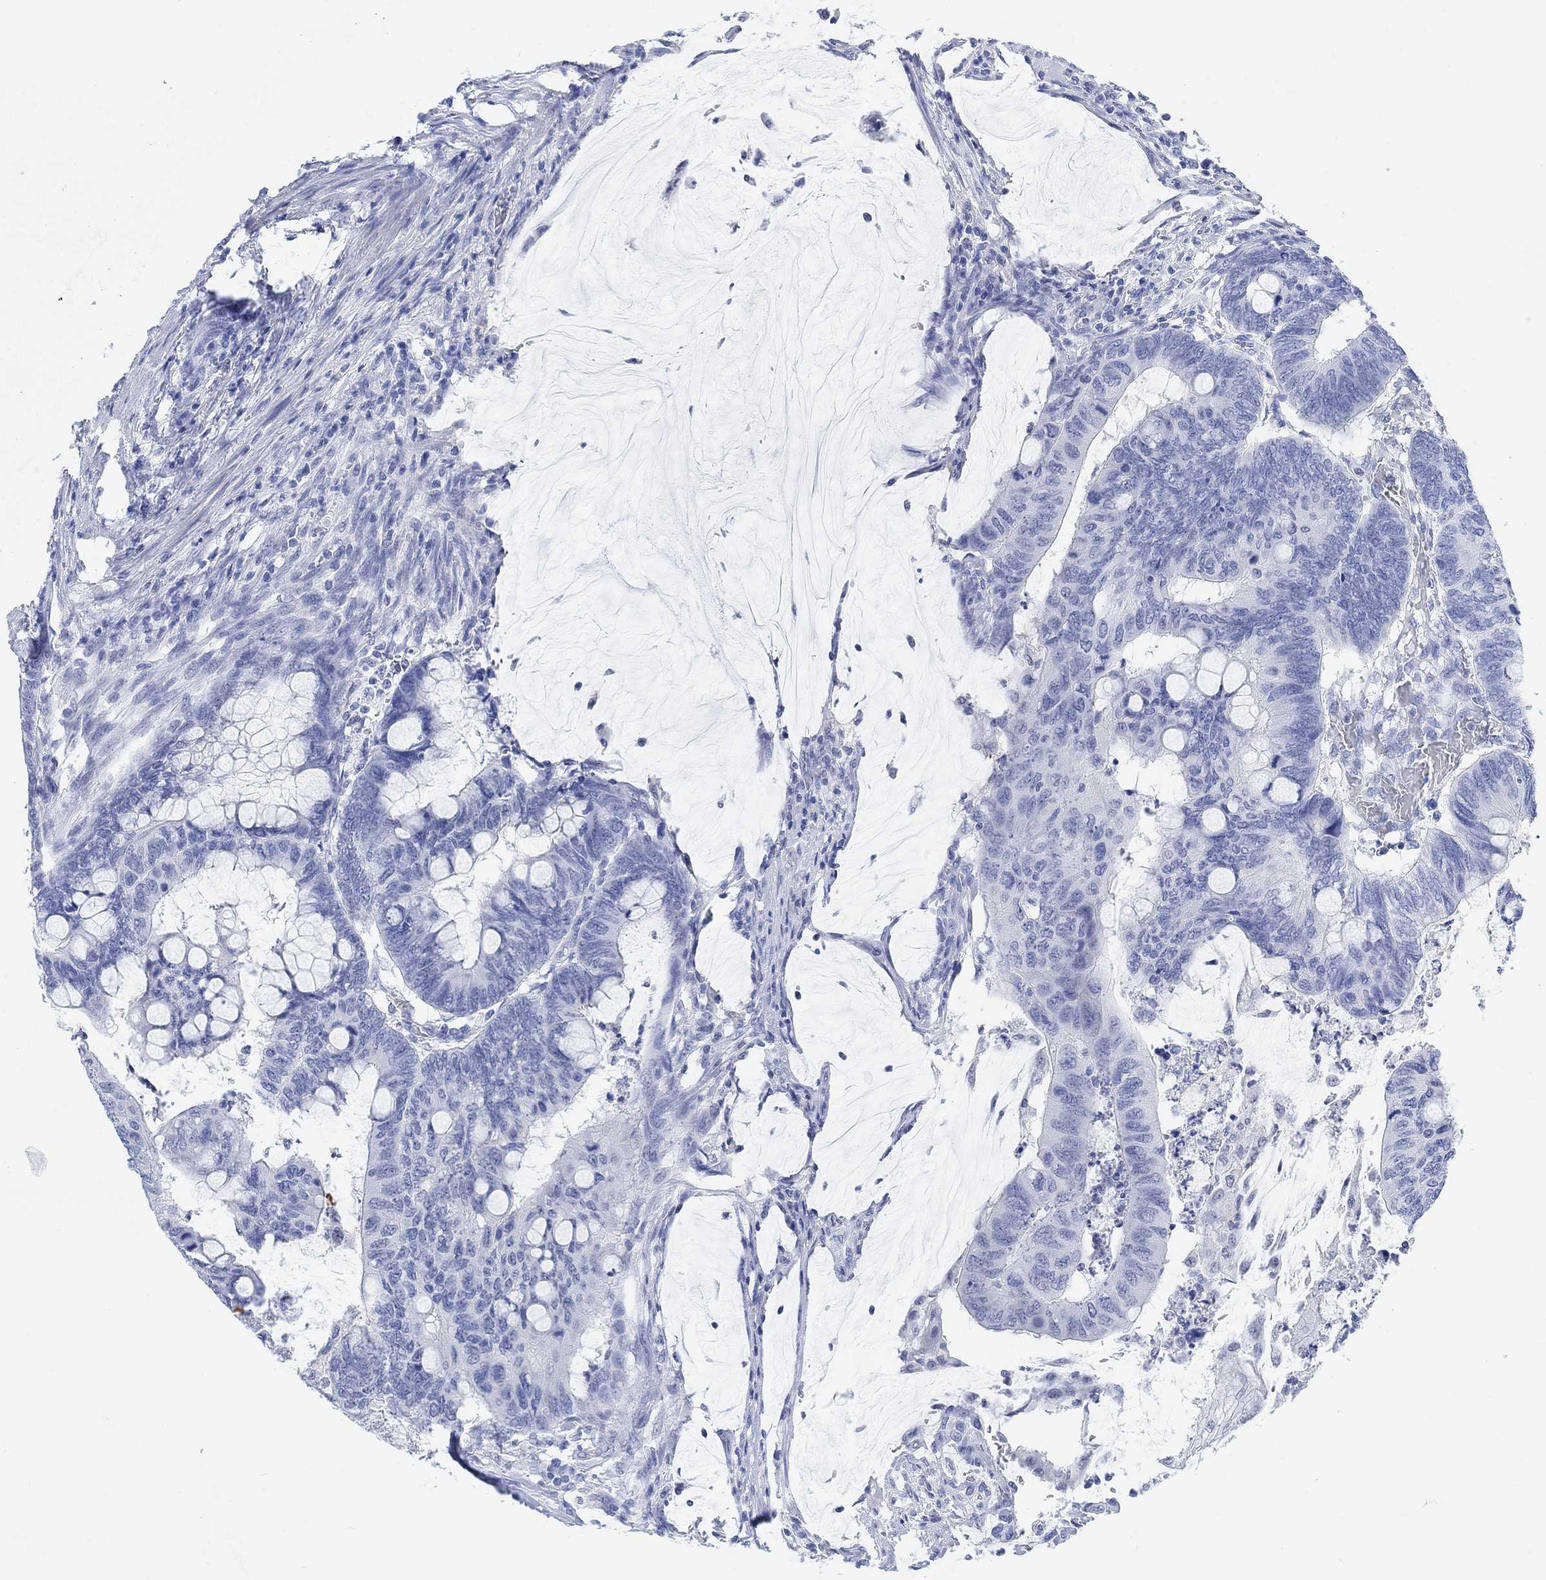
{"staining": {"intensity": "negative", "quantity": "none", "location": "none"}, "tissue": "colorectal cancer", "cell_type": "Tumor cells", "image_type": "cancer", "snomed": [{"axis": "morphology", "description": "Normal tissue, NOS"}, {"axis": "morphology", "description": "Adenocarcinoma, NOS"}, {"axis": "topography", "description": "Rectum"}, {"axis": "topography", "description": "Peripheral nerve tissue"}], "caption": "High magnification brightfield microscopy of adenocarcinoma (colorectal) stained with DAB (brown) and counterstained with hematoxylin (blue): tumor cells show no significant positivity.", "gene": "ENO4", "patient": {"sex": "male", "age": 92}}